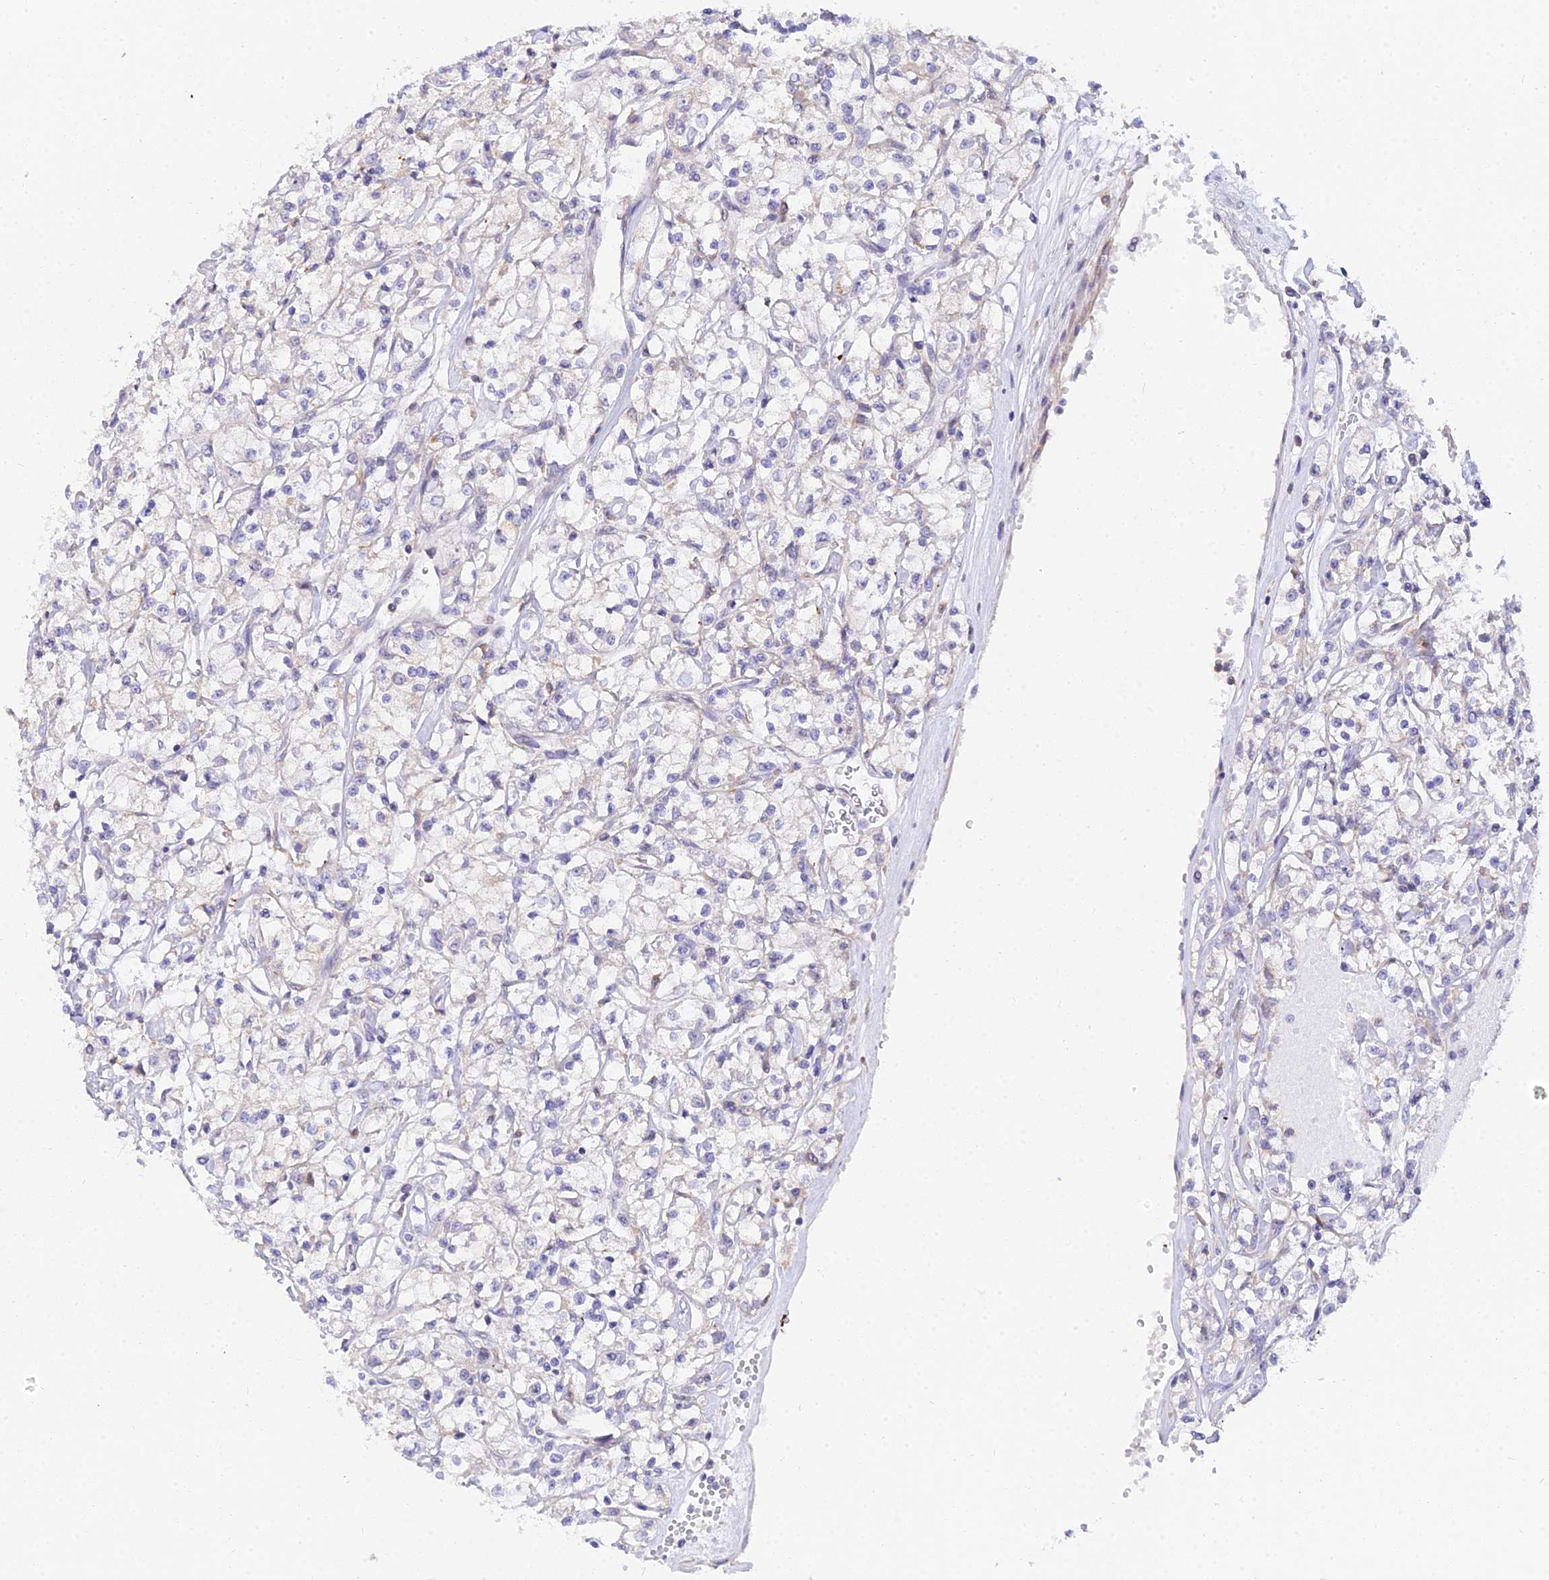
{"staining": {"intensity": "negative", "quantity": "none", "location": "none"}, "tissue": "renal cancer", "cell_type": "Tumor cells", "image_type": "cancer", "snomed": [{"axis": "morphology", "description": "Adenocarcinoma, NOS"}, {"axis": "topography", "description": "Kidney"}], "caption": "Tumor cells are negative for protein expression in human renal cancer.", "gene": "ARL8B", "patient": {"sex": "female", "age": 59}}